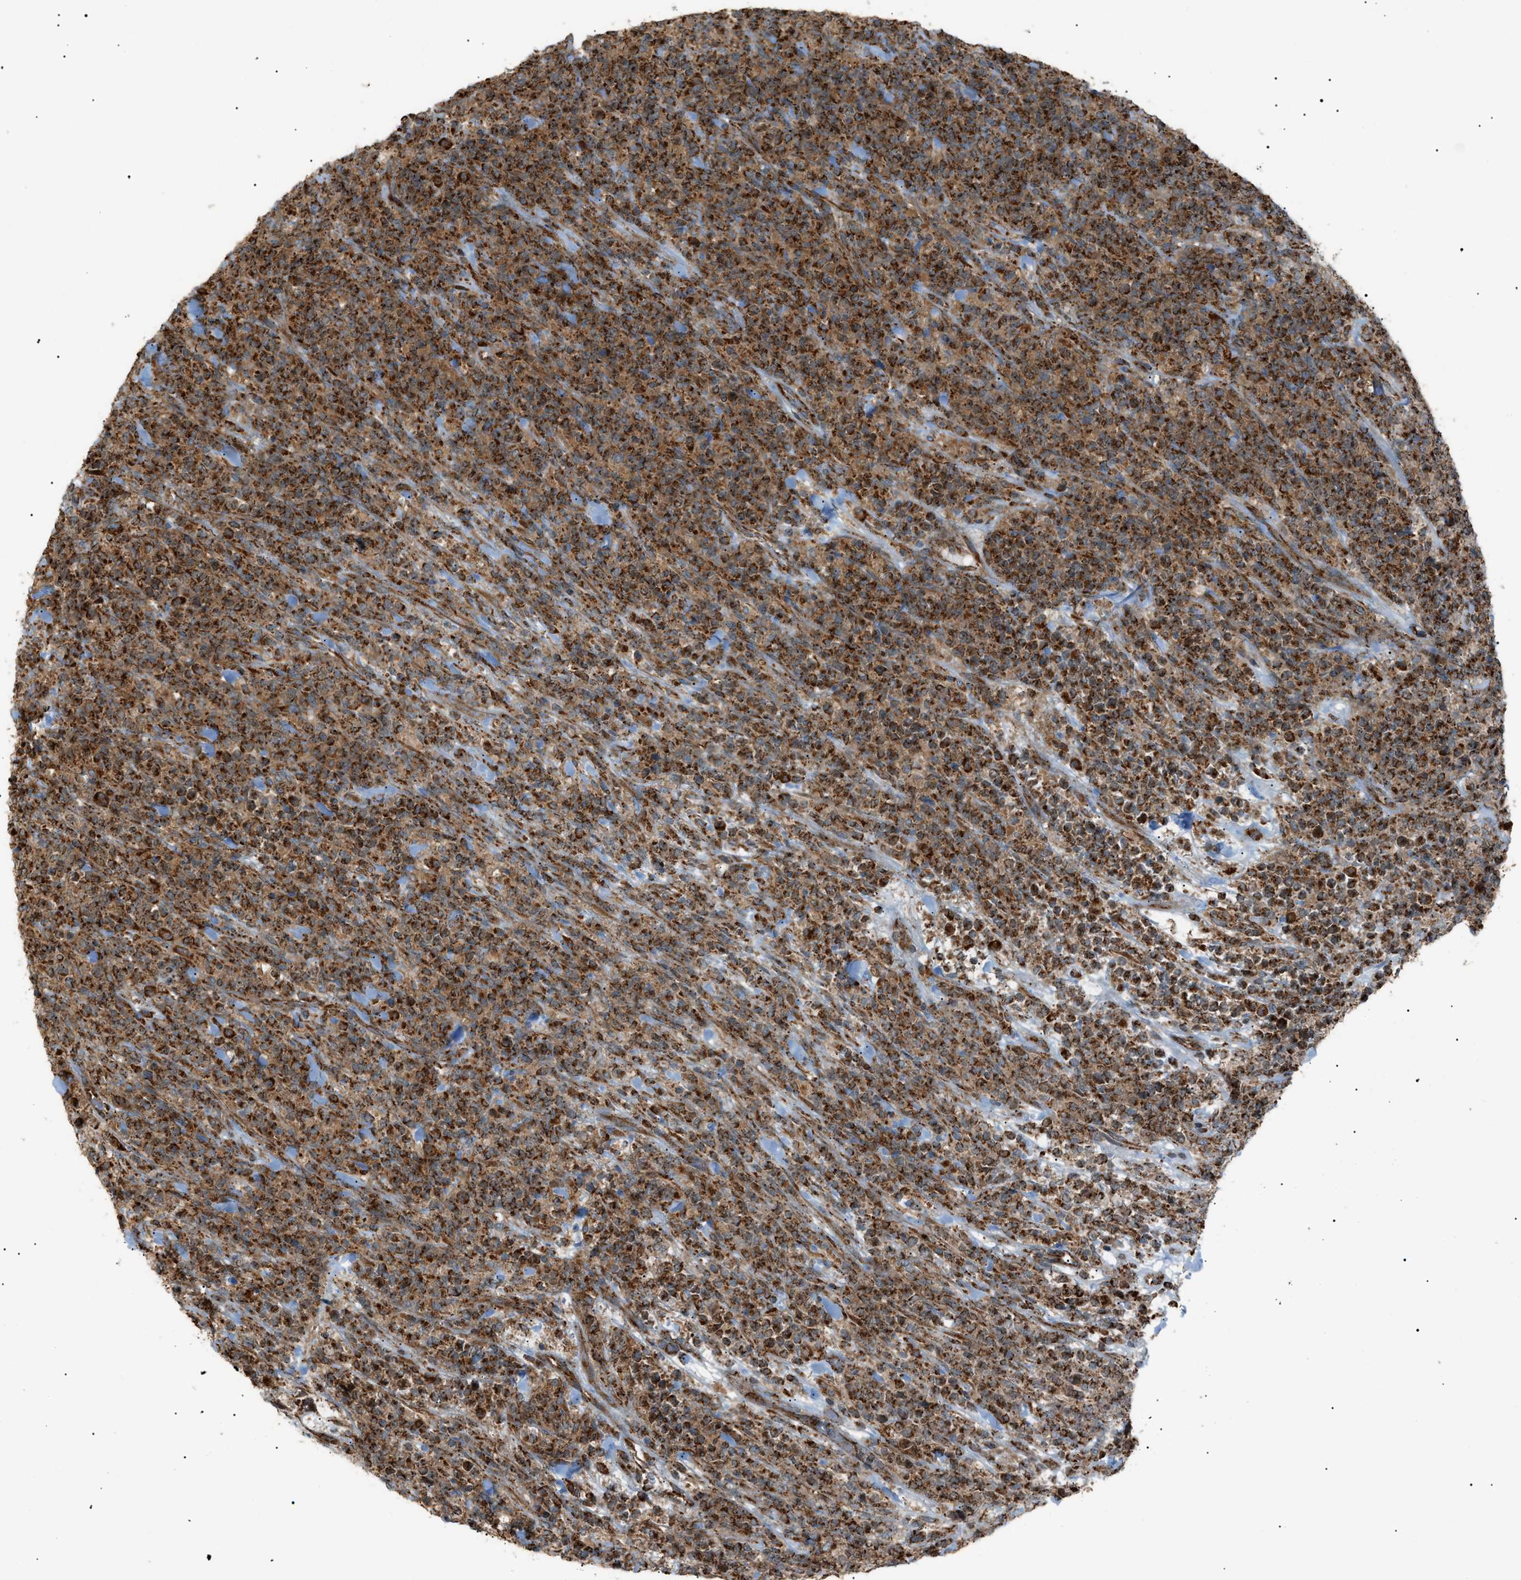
{"staining": {"intensity": "strong", "quantity": ">75%", "location": "cytoplasmic/membranous"}, "tissue": "lymphoma", "cell_type": "Tumor cells", "image_type": "cancer", "snomed": [{"axis": "morphology", "description": "Malignant lymphoma, non-Hodgkin's type, High grade"}, {"axis": "topography", "description": "Soft tissue"}], "caption": "Immunohistochemistry (IHC) photomicrograph of human lymphoma stained for a protein (brown), which demonstrates high levels of strong cytoplasmic/membranous positivity in approximately >75% of tumor cells.", "gene": "C1GALT1C1", "patient": {"sex": "male", "age": 18}}